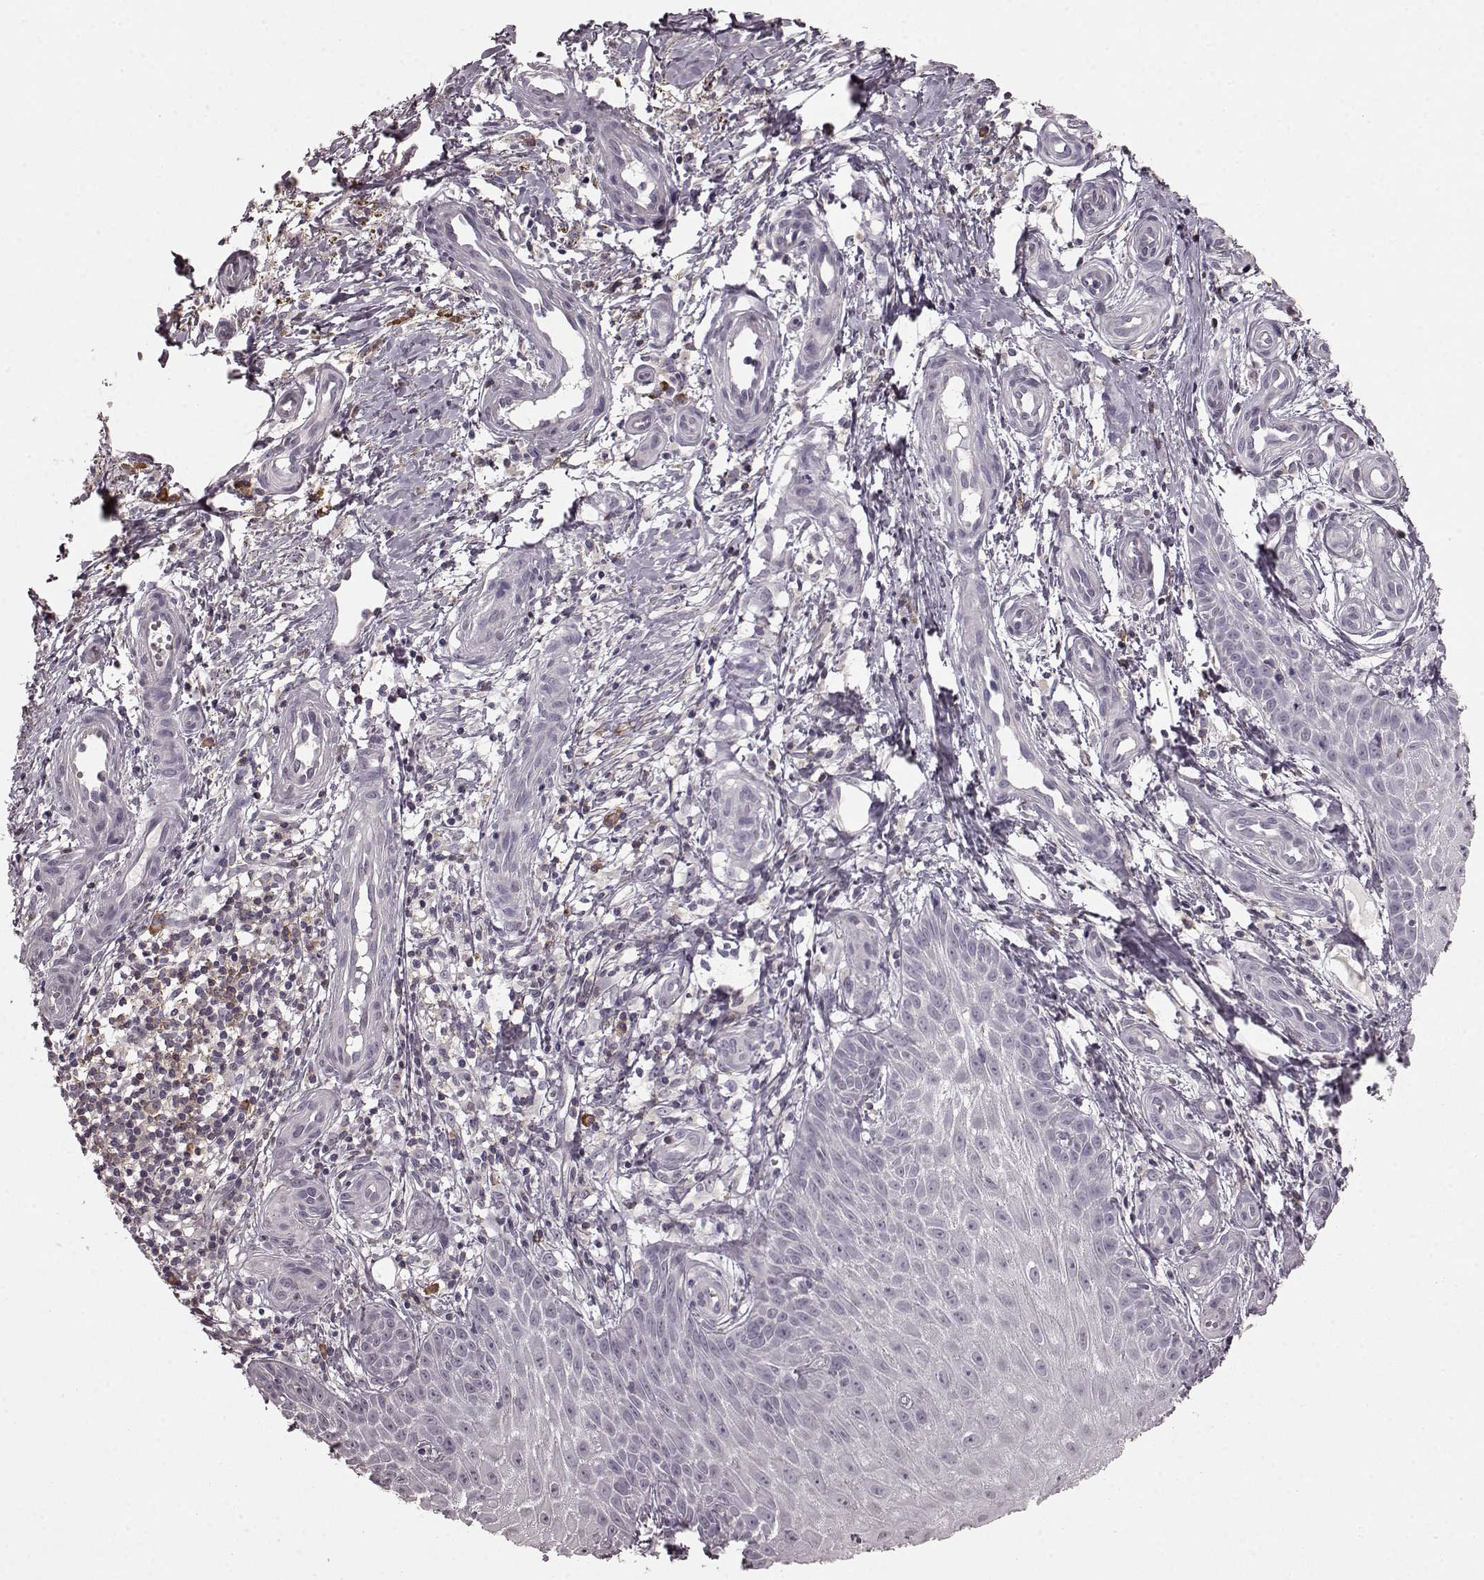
{"staining": {"intensity": "negative", "quantity": "none", "location": "none"}, "tissue": "melanoma", "cell_type": "Tumor cells", "image_type": "cancer", "snomed": [{"axis": "morphology", "description": "Malignant melanoma, NOS"}, {"axis": "topography", "description": "Skin"}], "caption": "This is a photomicrograph of immunohistochemistry staining of malignant melanoma, which shows no staining in tumor cells.", "gene": "CD28", "patient": {"sex": "female", "age": 53}}